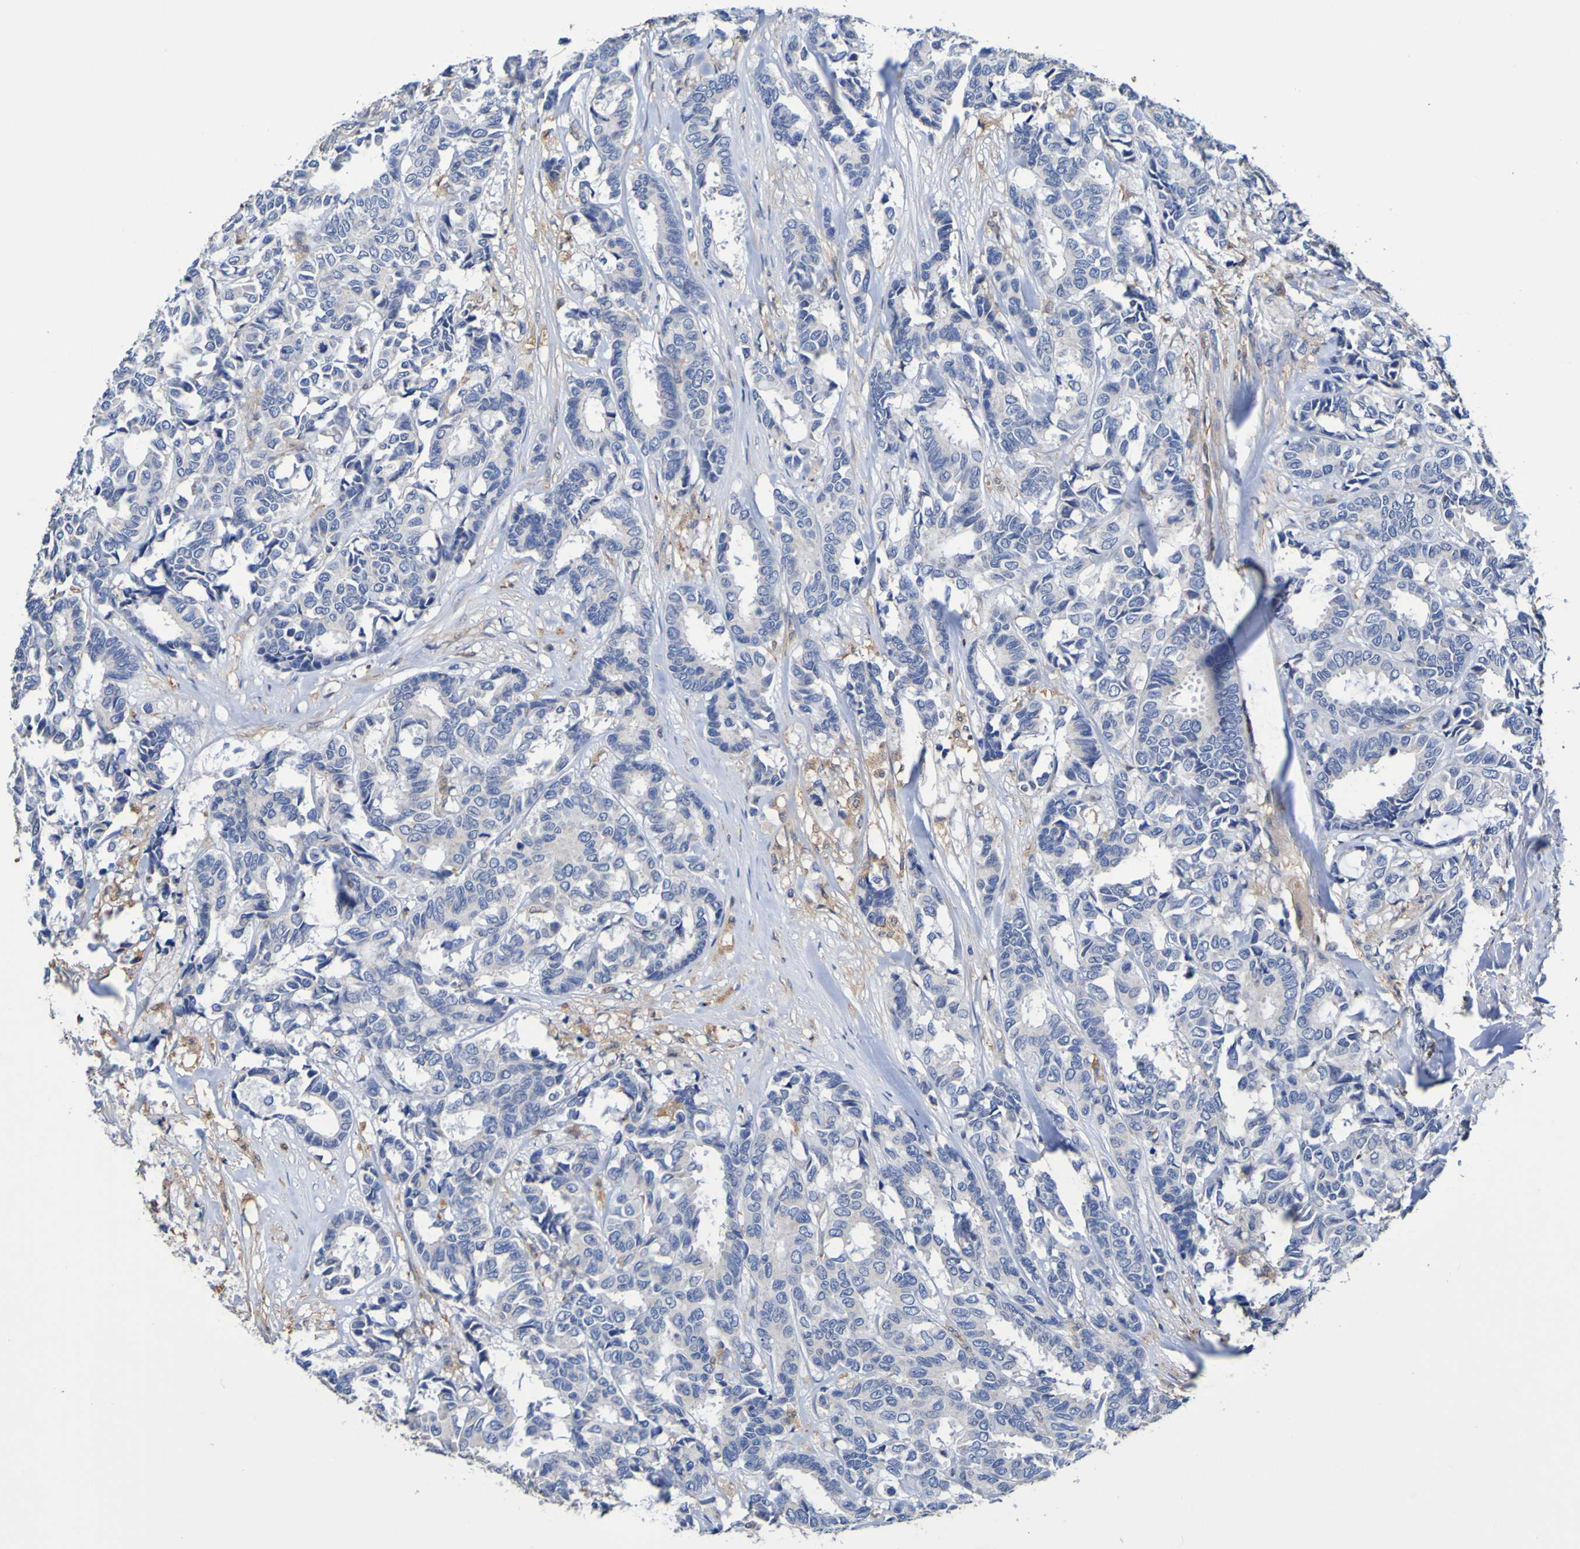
{"staining": {"intensity": "negative", "quantity": "none", "location": "none"}, "tissue": "breast cancer", "cell_type": "Tumor cells", "image_type": "cancer", "snomed": [{"axis": "morphology", "description": "Duct carcinoma"}, {"axis": "topography", "description": "Breast"}], "caption": "Tumor cells are negative for brown protein staining in breast cancer (intraductal carcinoma).", "gene": "METAP2", "patient": {"sex": "female", "age": 87}}